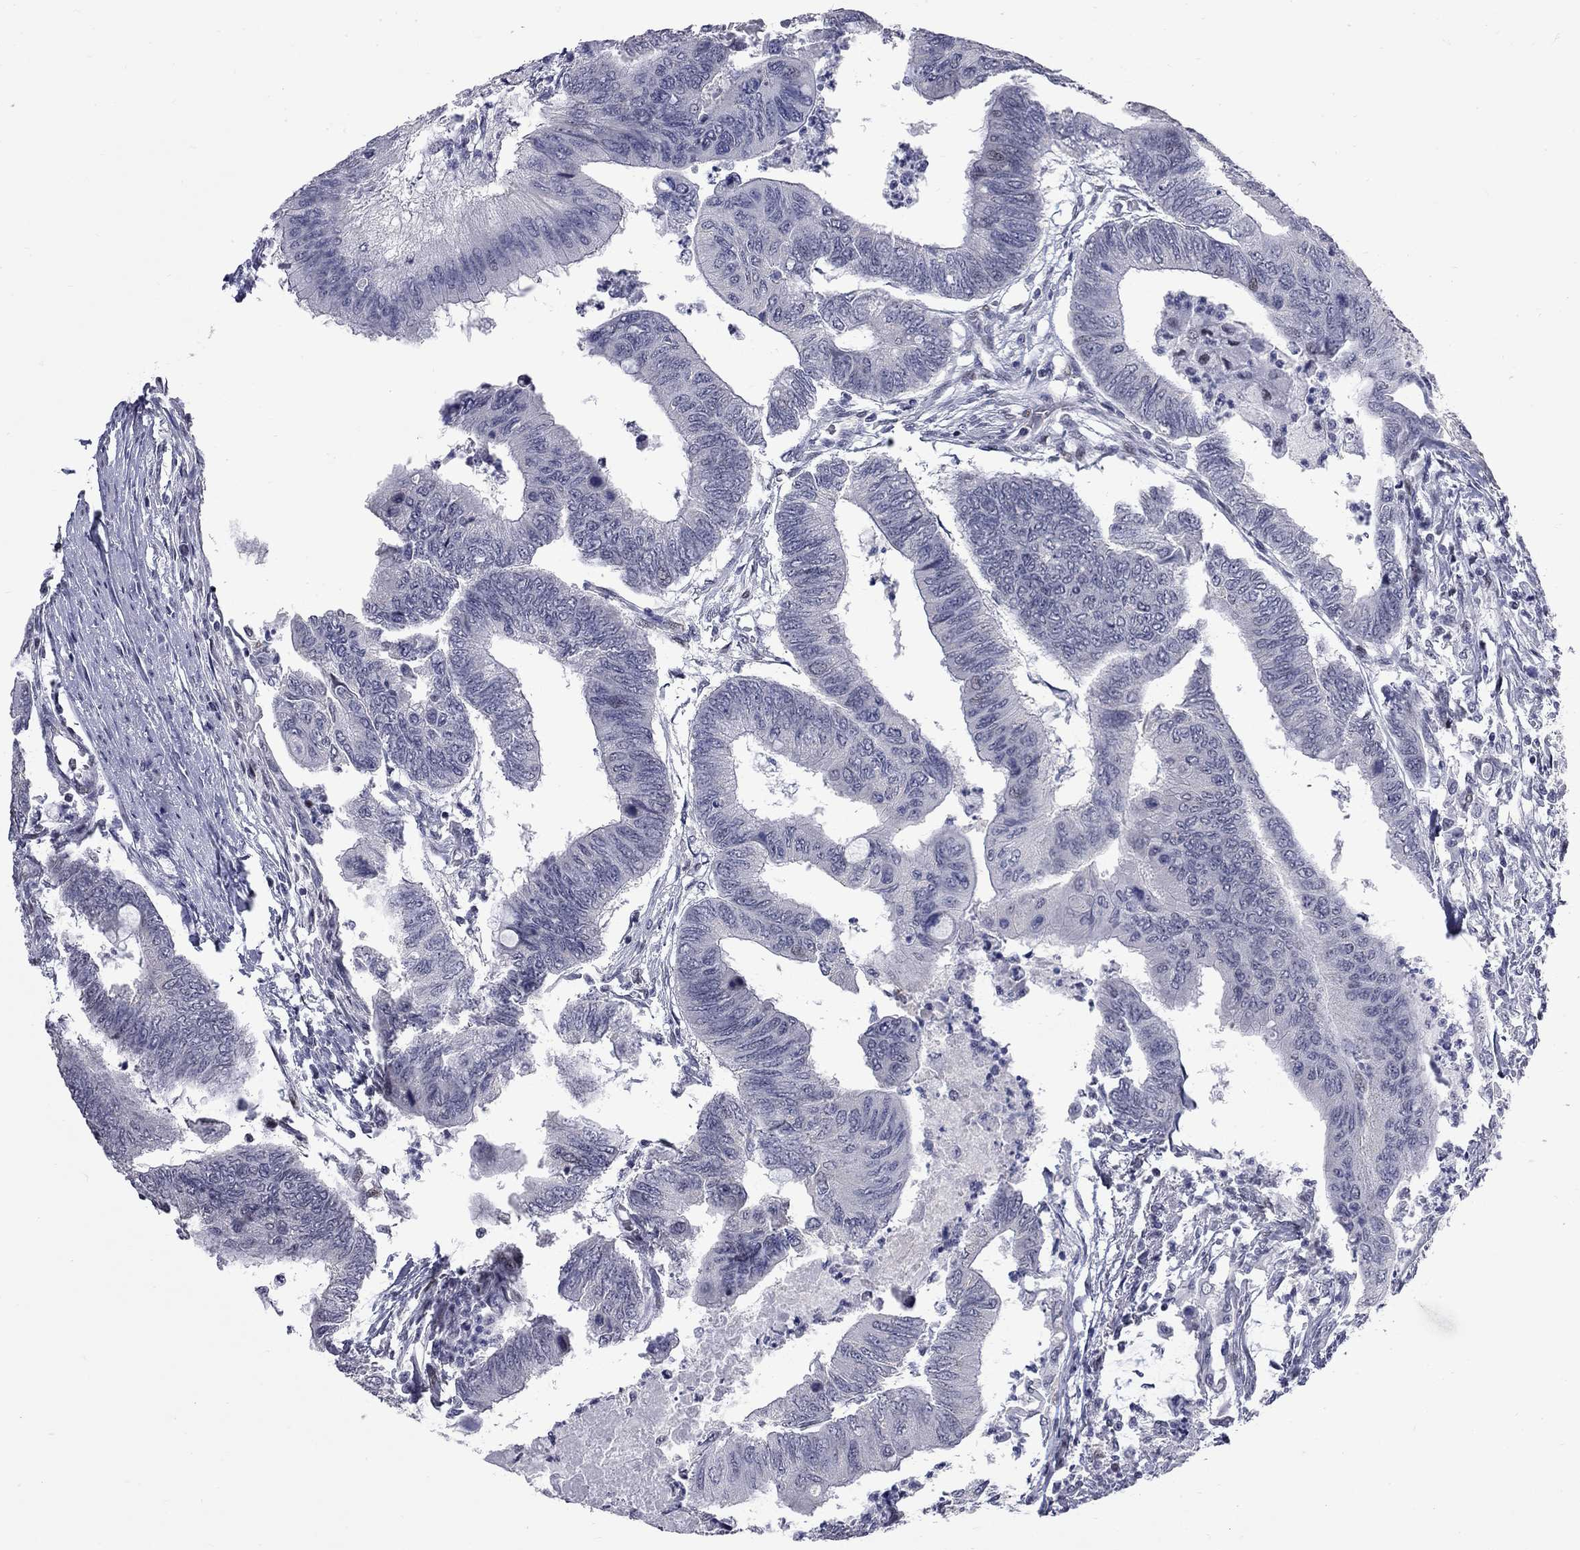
{"staining": {"intensity": "negative", "quantity": "none", "location": "none"}, "tissue": "colorectal cancer", "cell_type": "Tumor cells", "image_type": "cancer", "snomed": [{"axis": "morphology", "description": "Normal tissue, NOS"}, {"axis": "morphology", "description": "Adenocarcinoma, NOS"}, {"axis": "topography", "description": "Rectum"}, {"axis": "topography", "description": "Peripheral nerve tissue"}], "caption": "IHC of colorectal cancer reveals no expression in tumor cells.", "gene": "ZNF154", "patient": {"sex": "male", "age": 92}}